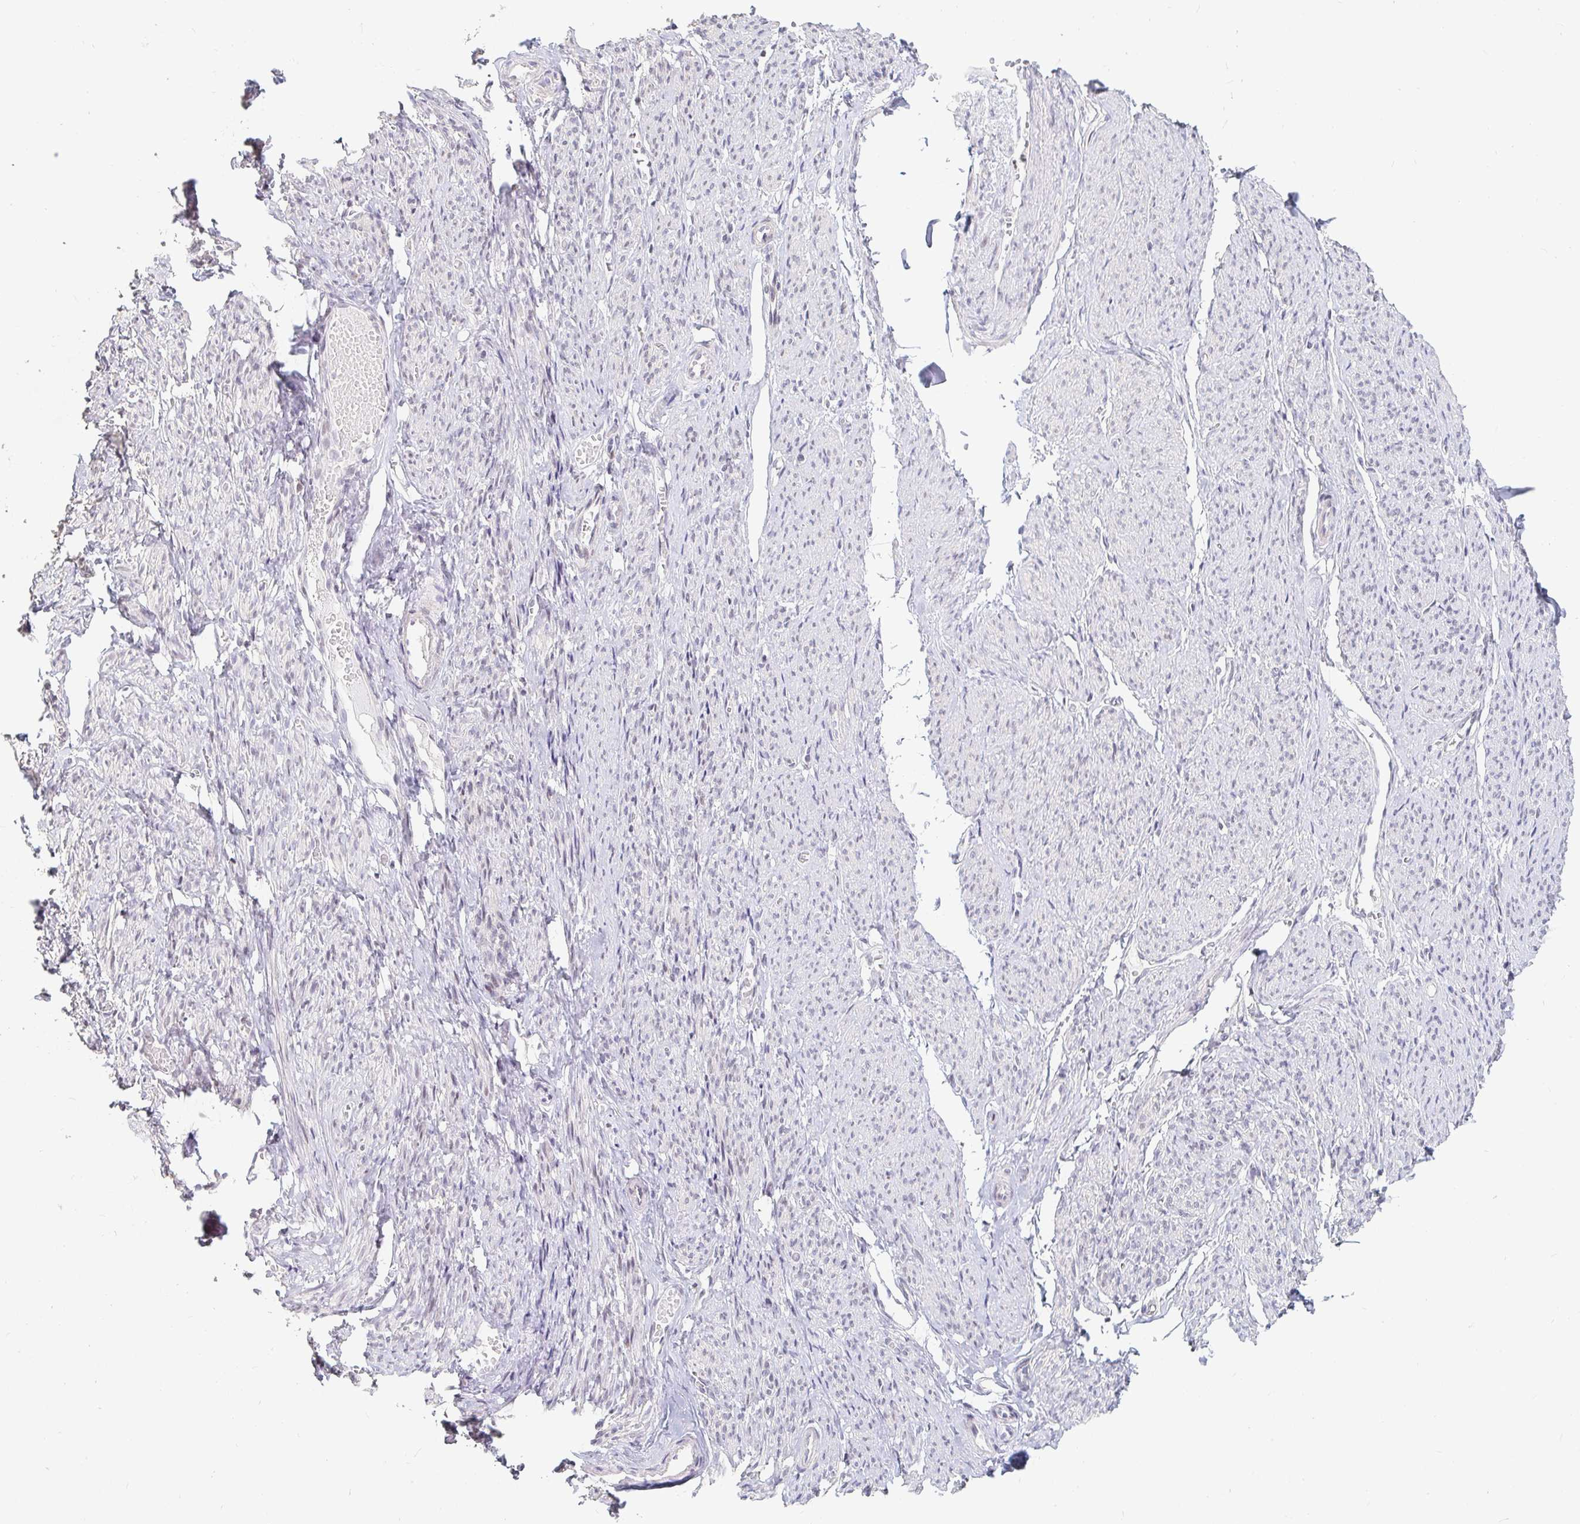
{"staining": {"intensity": "negative", "quantity": "none", "location": "none"}, "tissue": "smooth muscle", "cell_type": "Smooth muscle cells", "image_type": "normal", "snomed": [{"axis": "morphology", "description": "Normal tissue, NOS"}, {"axis": "topography", "description": "Smooth muscle"}], "caption": "Photomicrograph shows no significant protein expression in smooth muscle cells of normal smooth muscle. (DAB (3,3'-diaminobenzidine) IHC visualized using brightfield microscopy, high magnification).", "gene": "NME9", "patient": {"sex": "female", "age": 65}}